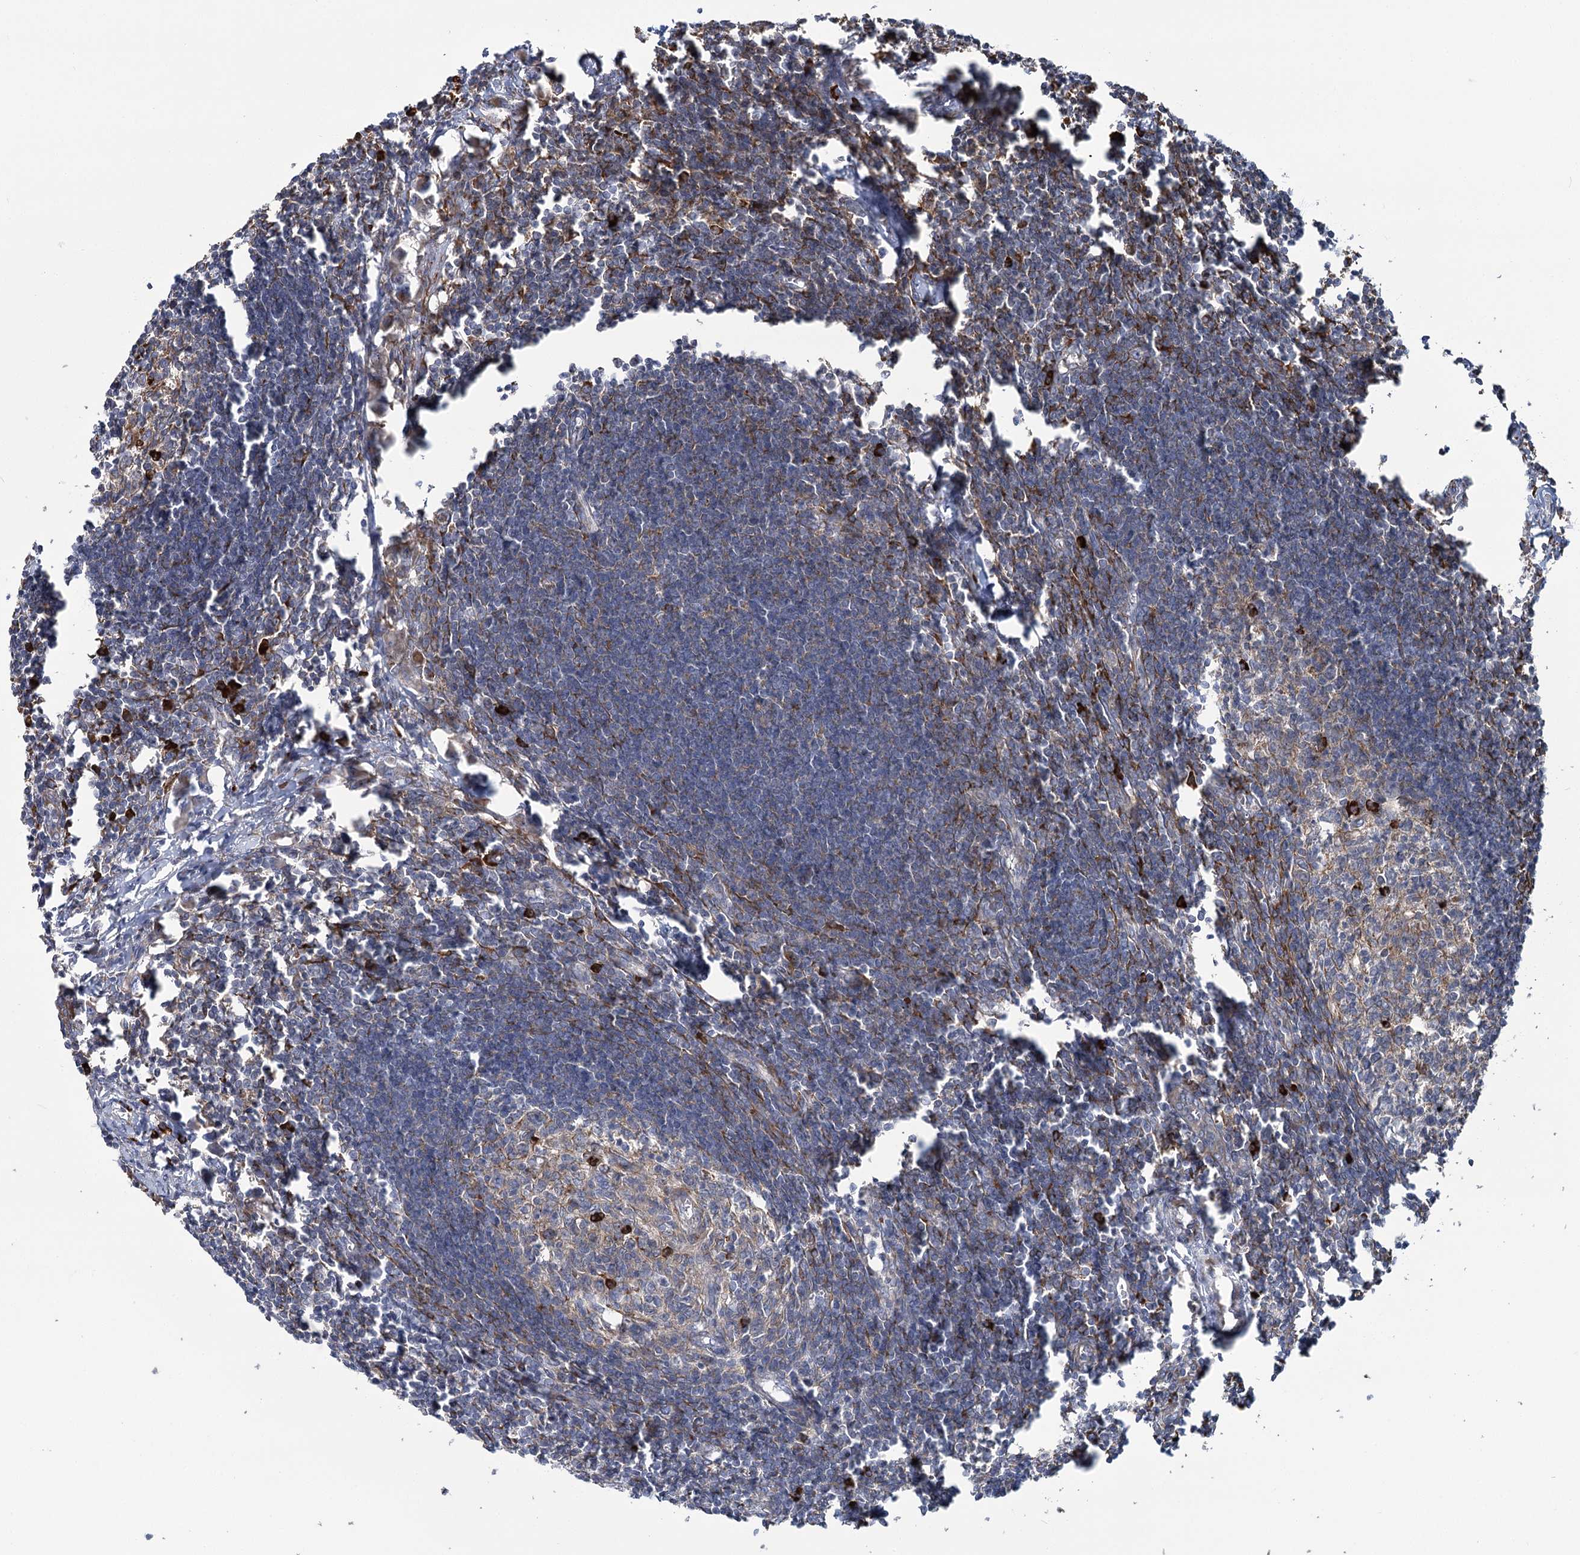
{"staining": {"intensity": "moderate", "quantity": "25%-75%", "location": "cytoplasmic/membranous"}, "tissue": "lymph node", "cell_type": "Germinal center cells", "image_type": "normal", "snomed": [{"axis": "morphology", "description": "Normal tissue, NOS"}, {"axis": "morphology", "description": "Malignant melanoma, Metastatic site"}, {"axis": "topography", "description": "Lymph node"}], "caption": "A medium amount of moderate cytoplasmic/membranous positivity is appreciated in approximately 25%-75% of germinal center cells in benign lymph node. The staining is performed using DAB brown chromogen to label protein expression. The nuclei are counter-stained blue using hematoxylin.", "gene": "POGLUT1", "patient": {"sex": "male", "age": 41}}